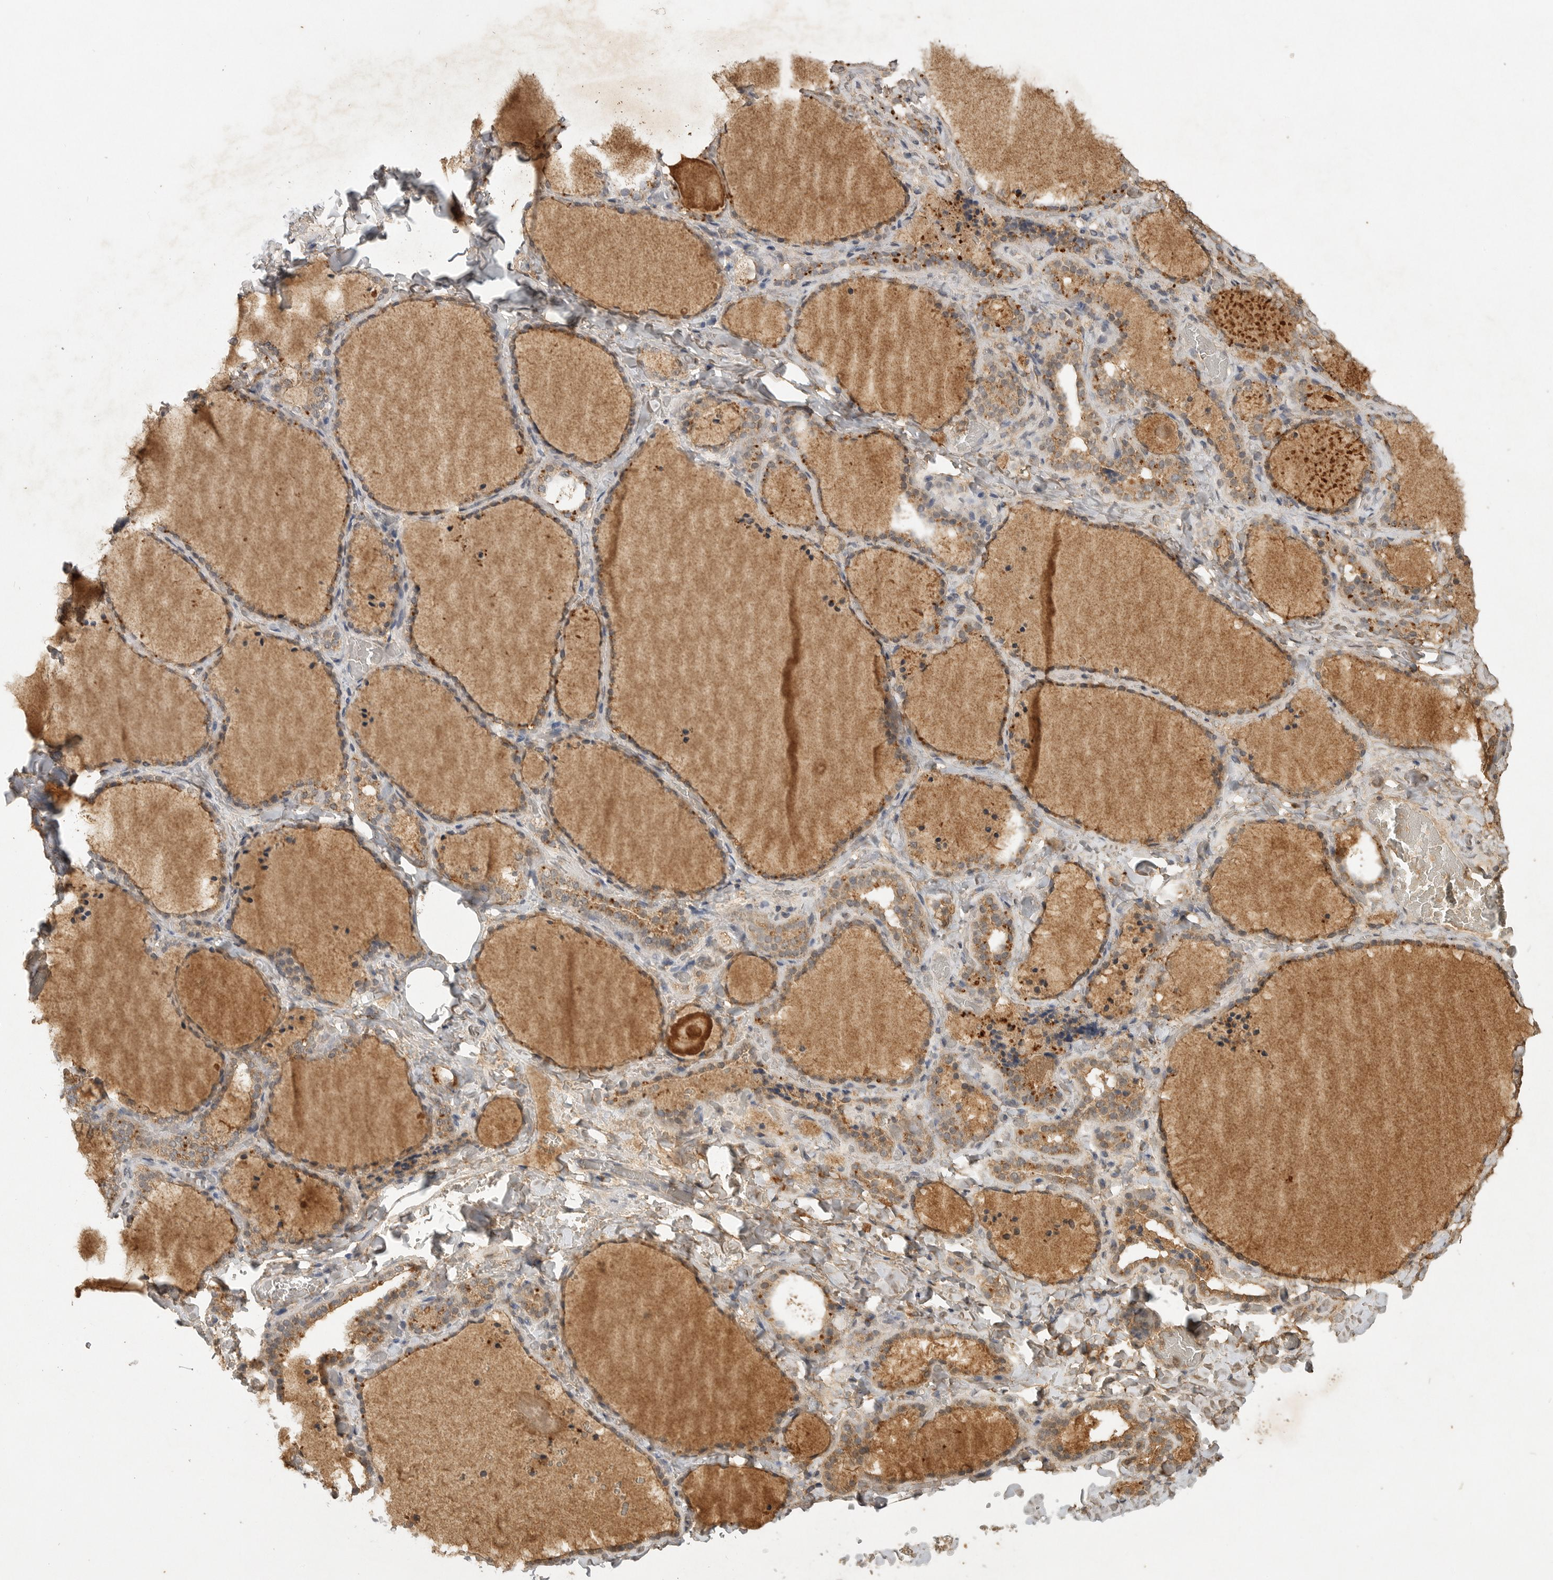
{"staining": {"intensity": "moderate", "quantity": "25%-75%", "location": "cytoplasmic/membranous"}, "tissue": "thyroid gland", "cell_type": "Glandular cells", "image_type": "normal", "snomed": [{"axis": "morphology", "description": "Normal tissue, NOS"}, {"axis": "topography", "description": "Thyroid gland"}], "caption": "Protein staining displays moderate cytoplasmic/membranous expression in approximately 25%-75% of glandular cells in benign thyroid gland.", "gene": "ICOSLG", "patient": {"sex": "female", "age": 22}}